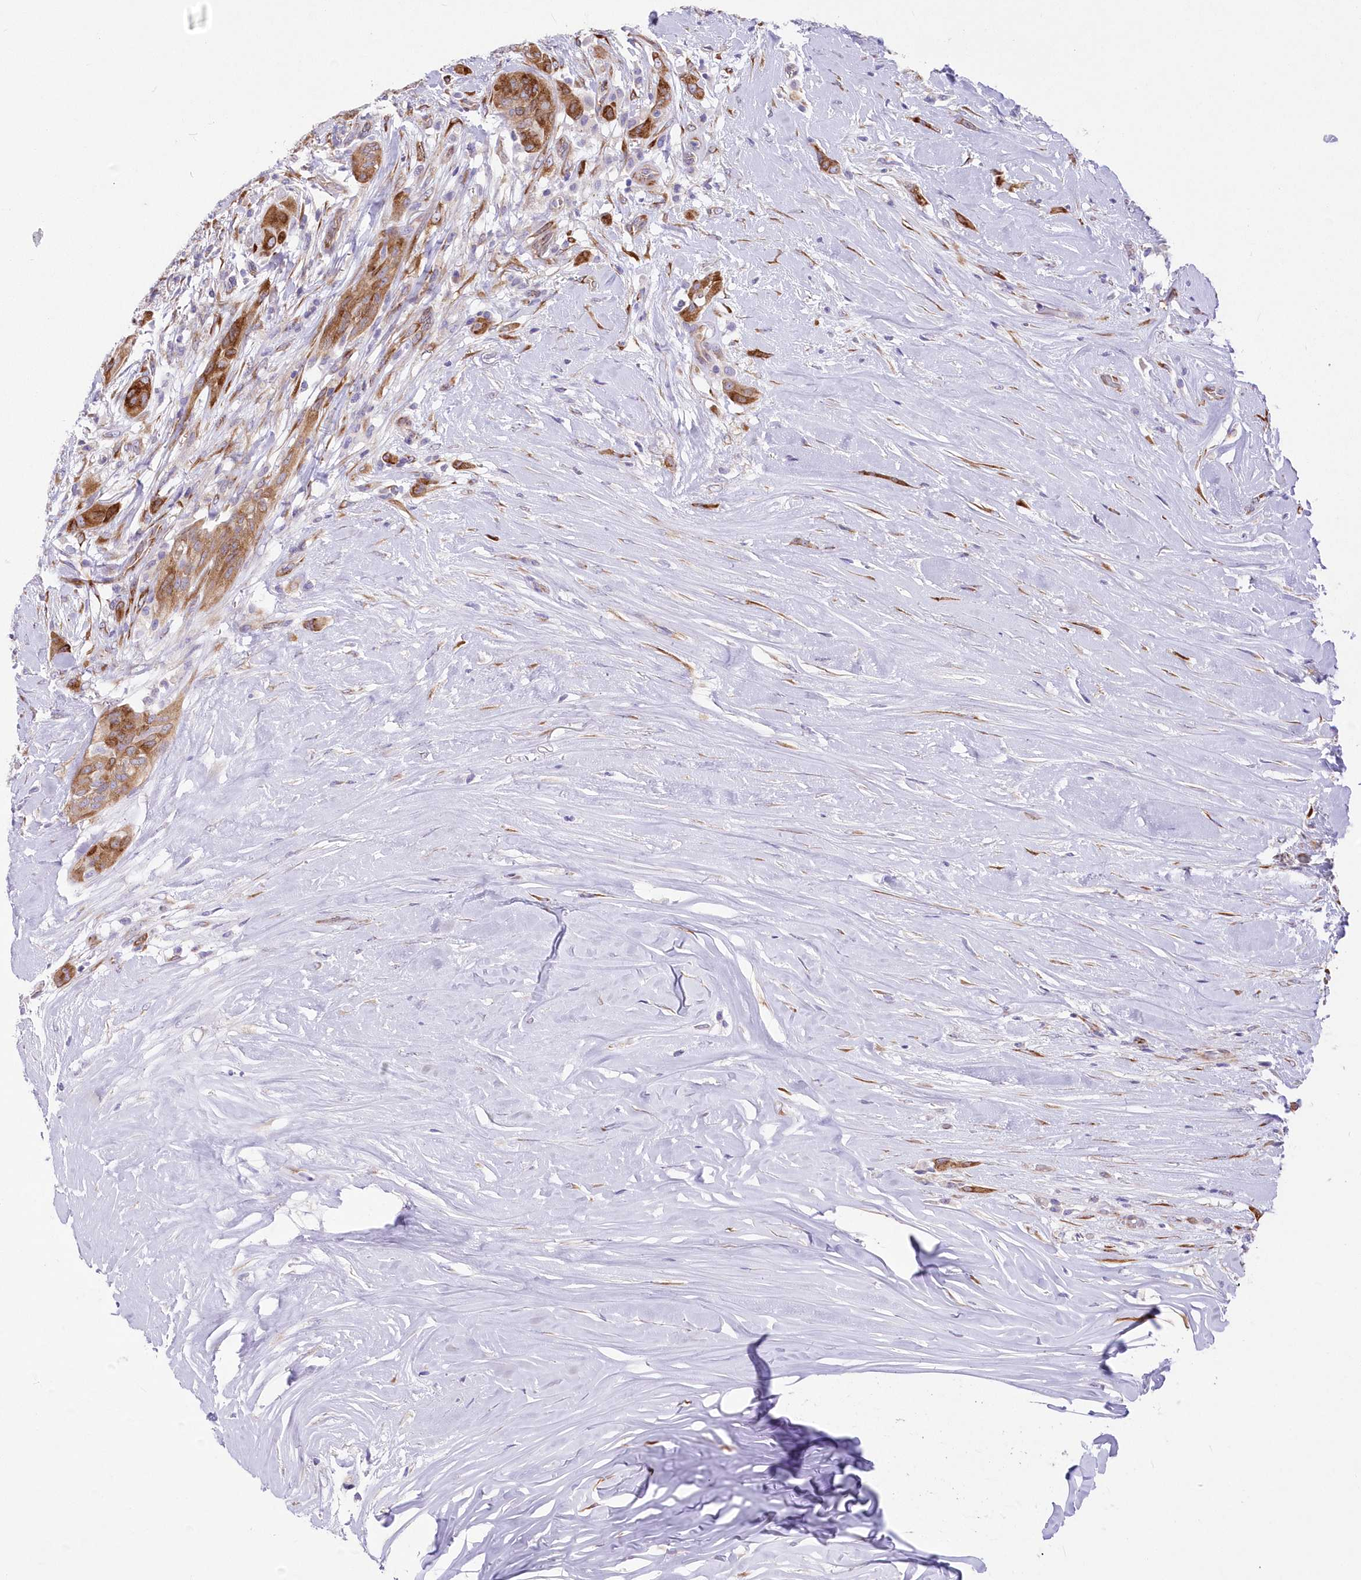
{"staining": {"intensity": "moderate", "quantity": "25%-75%", "location": "cytoplasmic/membranous"}, "tissue": "thyroid cancer", "cell_type": "Tumor cells", "image_type": "cancer", "snomed": [{"axis": "morphology", "description": "Papillary adenocarcinoma, NOS"}, {"axis": "topography", "description": "Thyroid gland"}], "caption": "Immunohistochemical staining of human thyroid cancer reveals moderate cytoplasmic/membranous protein expression in approximately 25%-75% of tumor cells.", "gene": "YTHDC2", "patient": {"sex": "female", "age": 59}}